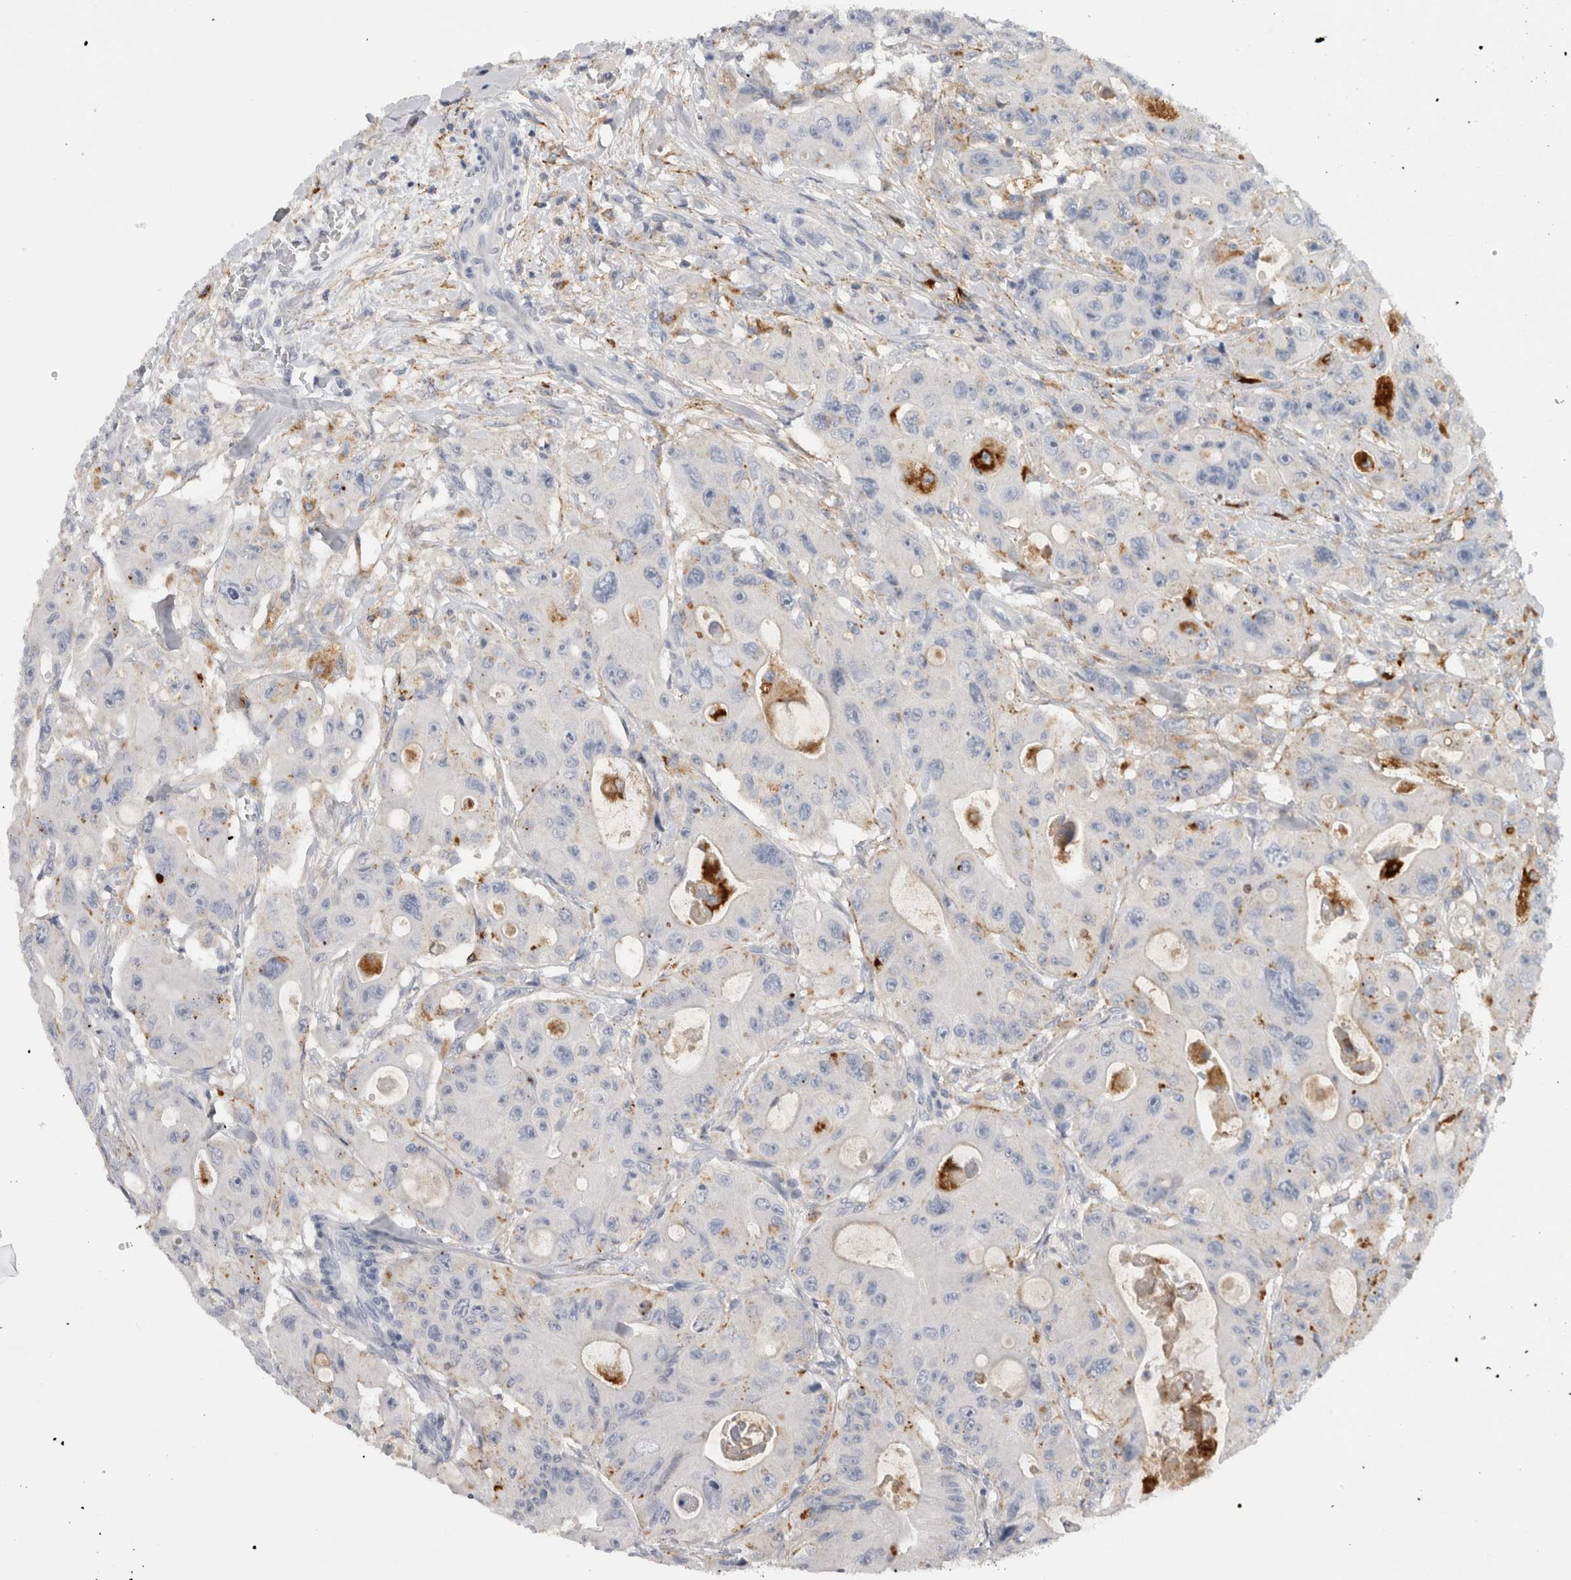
{"staining": {"intensity": "negative", "quantity": "none", "location": "none"}, "tissue": "colorectal cancer", "cell_type": "Tumor cells", "image_type": "cancer", "snomed": [{"axis": "morphology", "description": "Adenocarcinoma, NOS"}, {"axis": "topography", "description": "Colon"}], "caption": "High magnification brightfield microscopy of colorectal adenocarcinoma stained with DAB (brown) and counterstained with hematoxylin (blue): tumor cells show no significant positivity.", "gene": "CD63", "patient": {"sex": "female", "age": 46}}